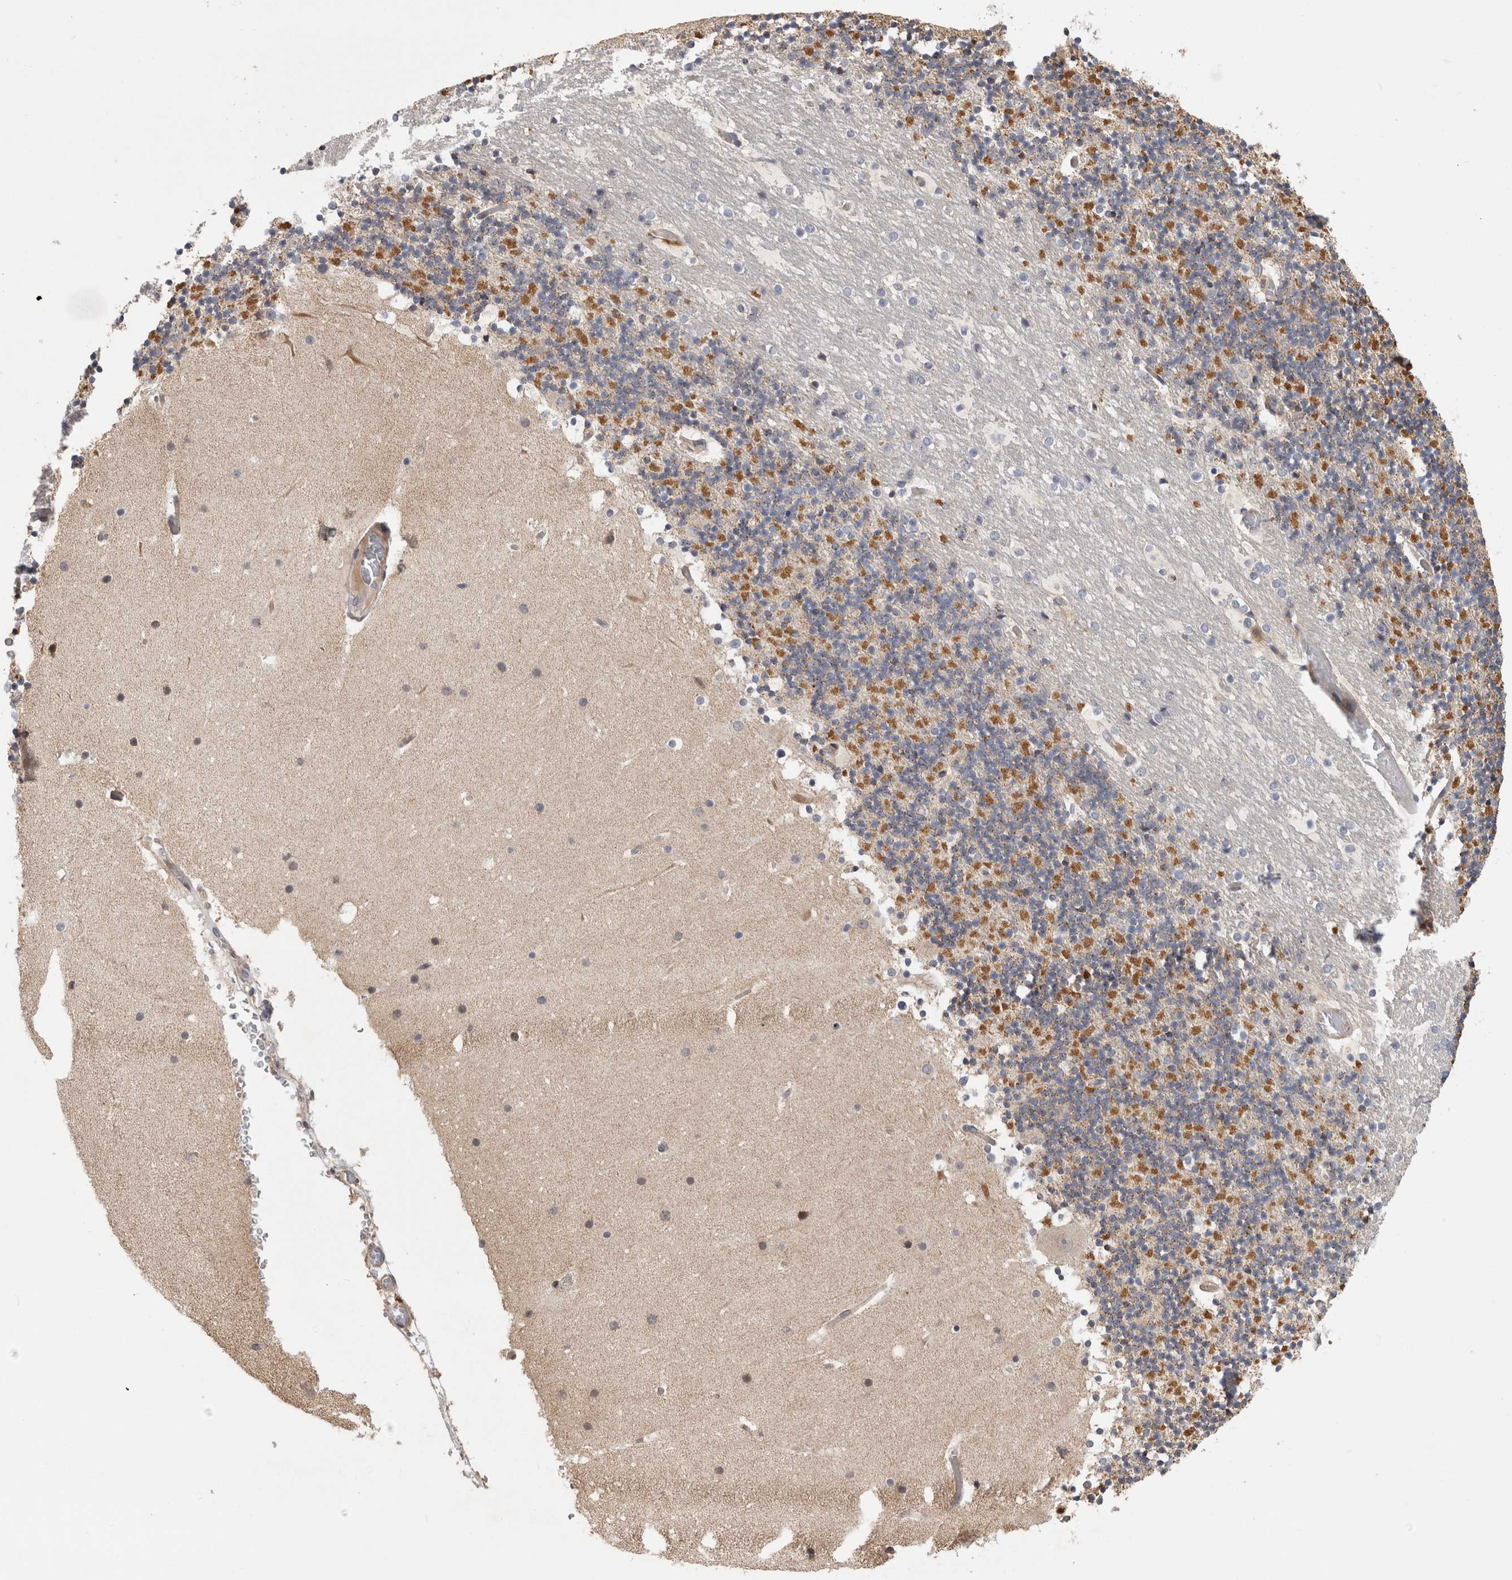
{"staining": {"intensity": "moderate", "quantity": ">75%", "location": "cytoplasmic/membranous"}, "tissue": "cerebellum", "cell_type": "Cells in granular layer", "image_type": "normal", "snomed": [{"axis": "morphology", "description": "Normal tissue, NOS"}, {"axis": "topography", "description": "Cerebellum"}], "caption": "Cells in granular layer show moderate cytoplasmic/membranous expression in approximately >75% of cells in normal cerebellum. (DAB (3,3'-diaminobenzidine) IHC, brown staining for protein, blue staining for nuclei).", "gene": "PARP6", "patient": {"sex": "male", "age": 57}}